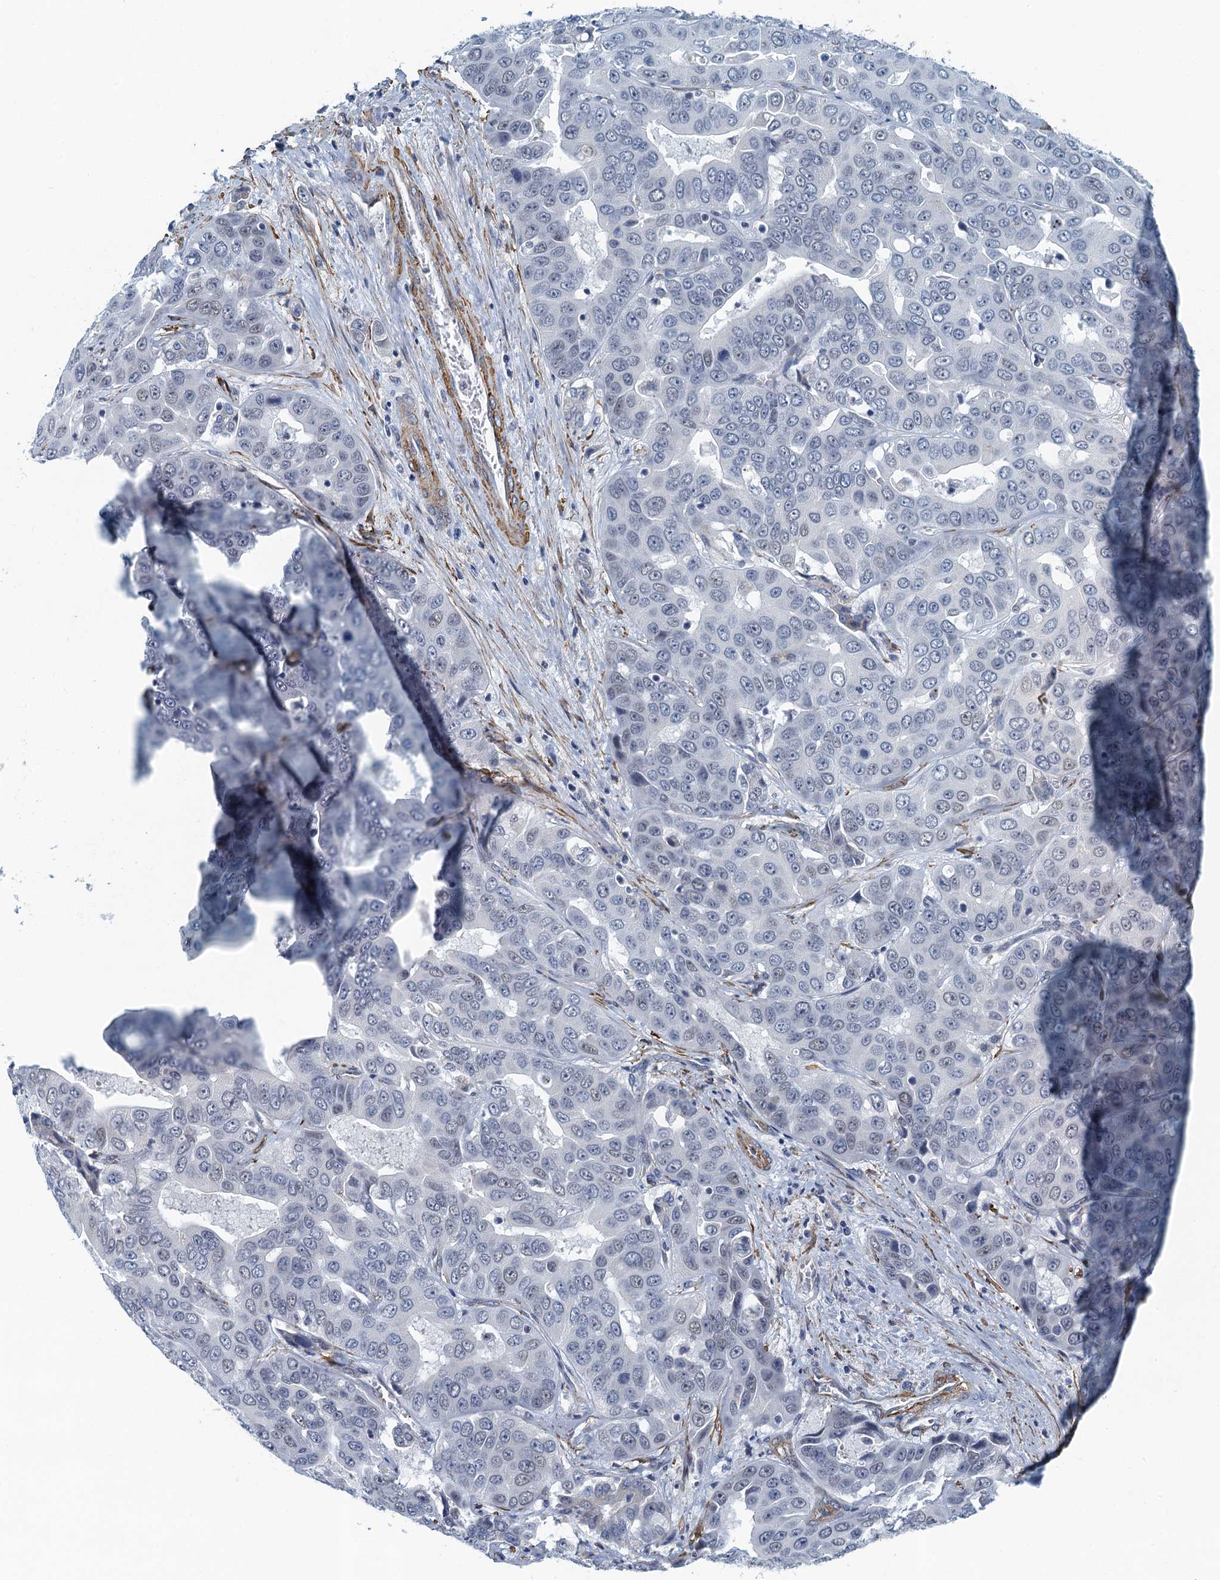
{"staining": {"intensity": "negative", "quantity": "none", "location": "none"}, "tissue": "liver cancer", "cell_type": "Tumor cells", "image_type": "cancer", "snomed": [{"axis": "morphology", "description": "Cholangiocarcinoma"}, {"axis": "topography", "description": "Liver"}], "caption": "The IHC image has no significant expression in tumor cells of liver cancer (cholangiocarcinoma) tissue. (Immunohistochemistry (ihc), brightfield microscopy, high magnification).", "gene": "ALG2", "patient": {"sex": "female", "age": 52}}